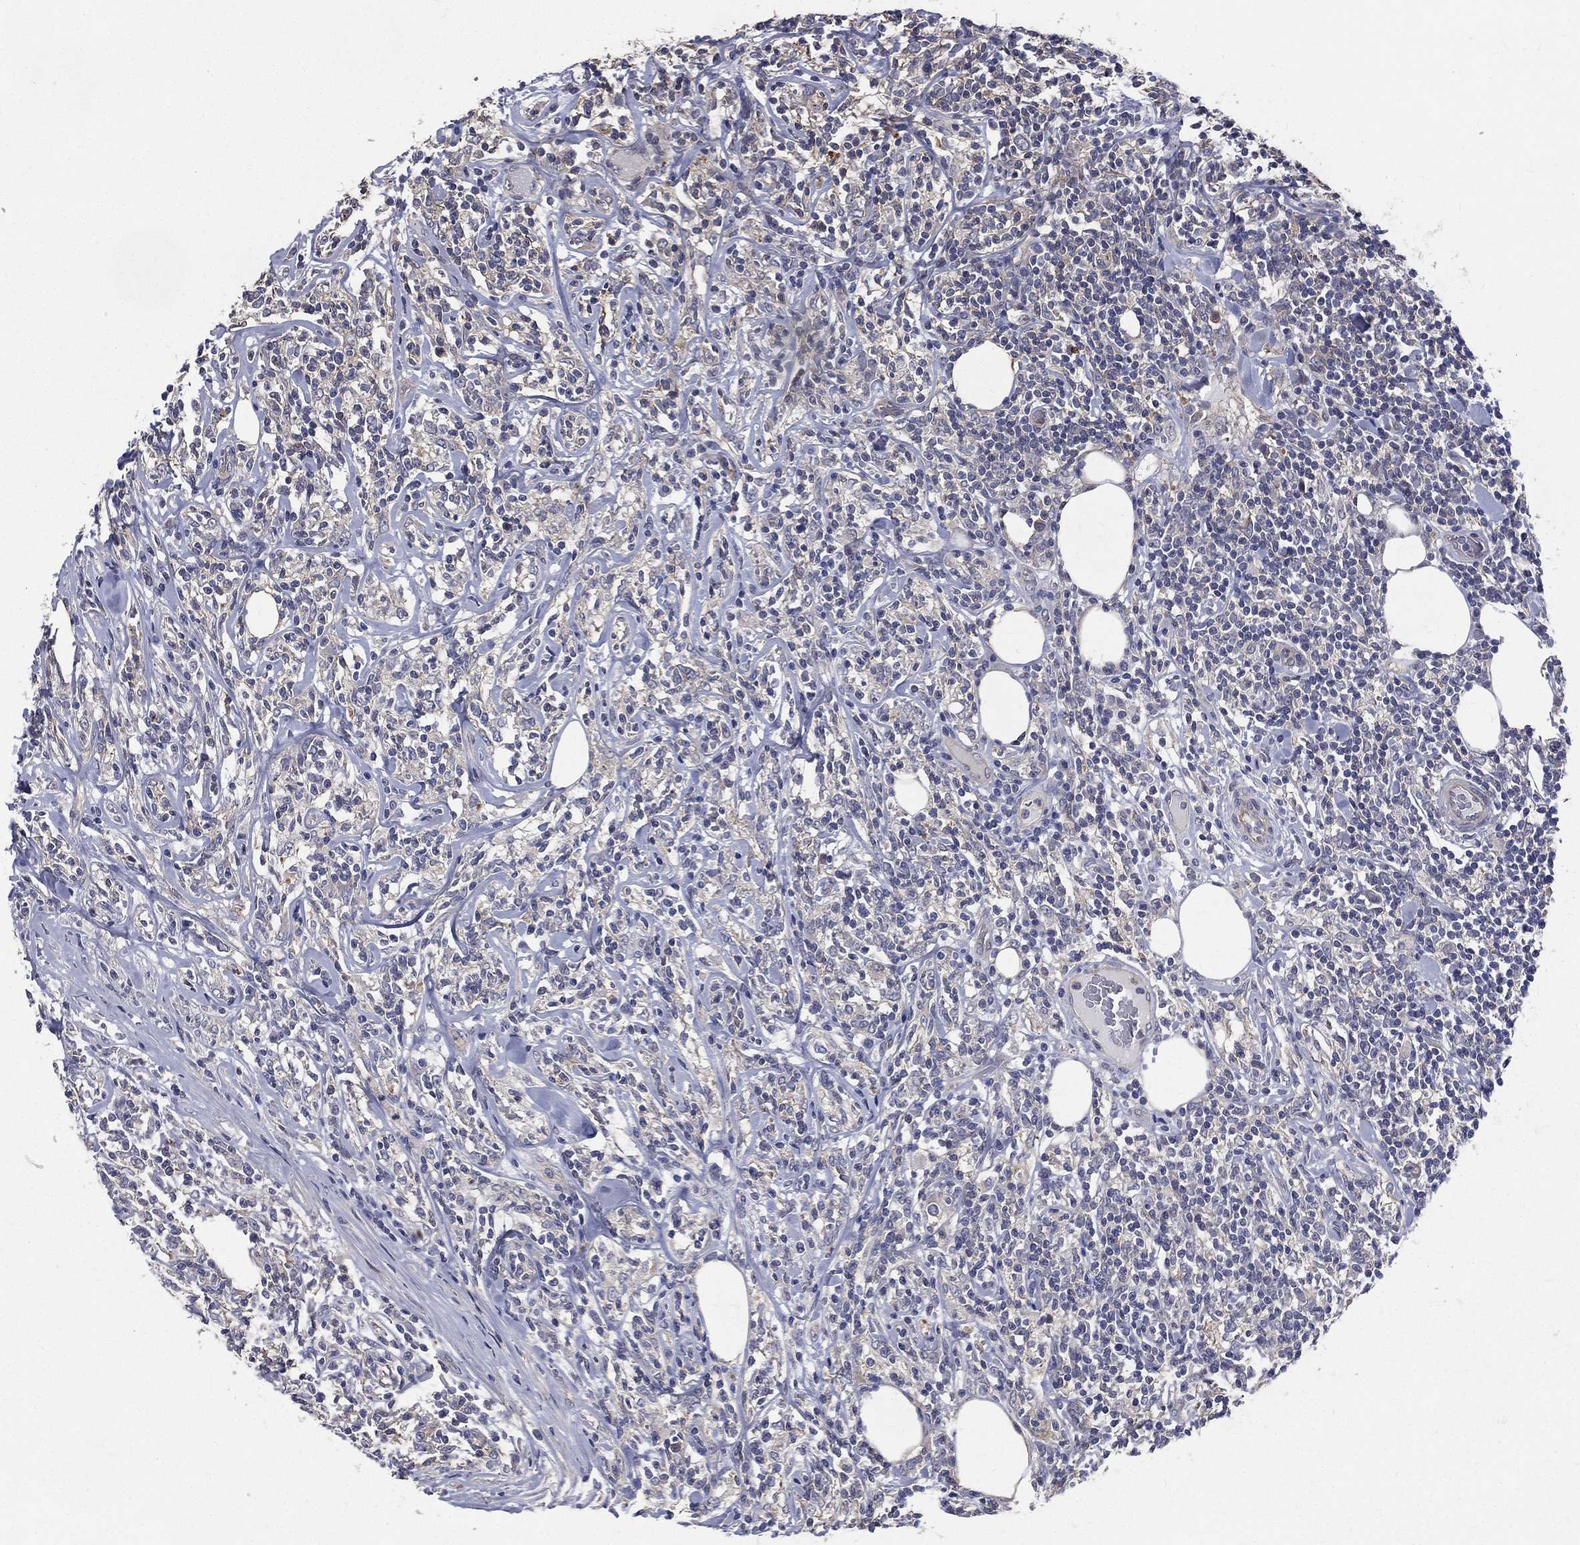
{"staining": {"intensity": "negative", "quantity": "none", "location": "none"}, "tissue": "lymphoma", "cell_type": "Tumor cells", "image_type": "cancer", "snomed": [{"axis": "morphology", "description": "Malignant lymphoma, non-Hodgkin's type, High grade"}, {"axis": "topography", "description": "Lymph node"}], "caption": "Tumor cells are negative for protein expression in human high-grade malignant lymphoma, non-Hodgkin's type.", "gene": "SERPINB2", "patient": {"sex": "female", "age": 84}}